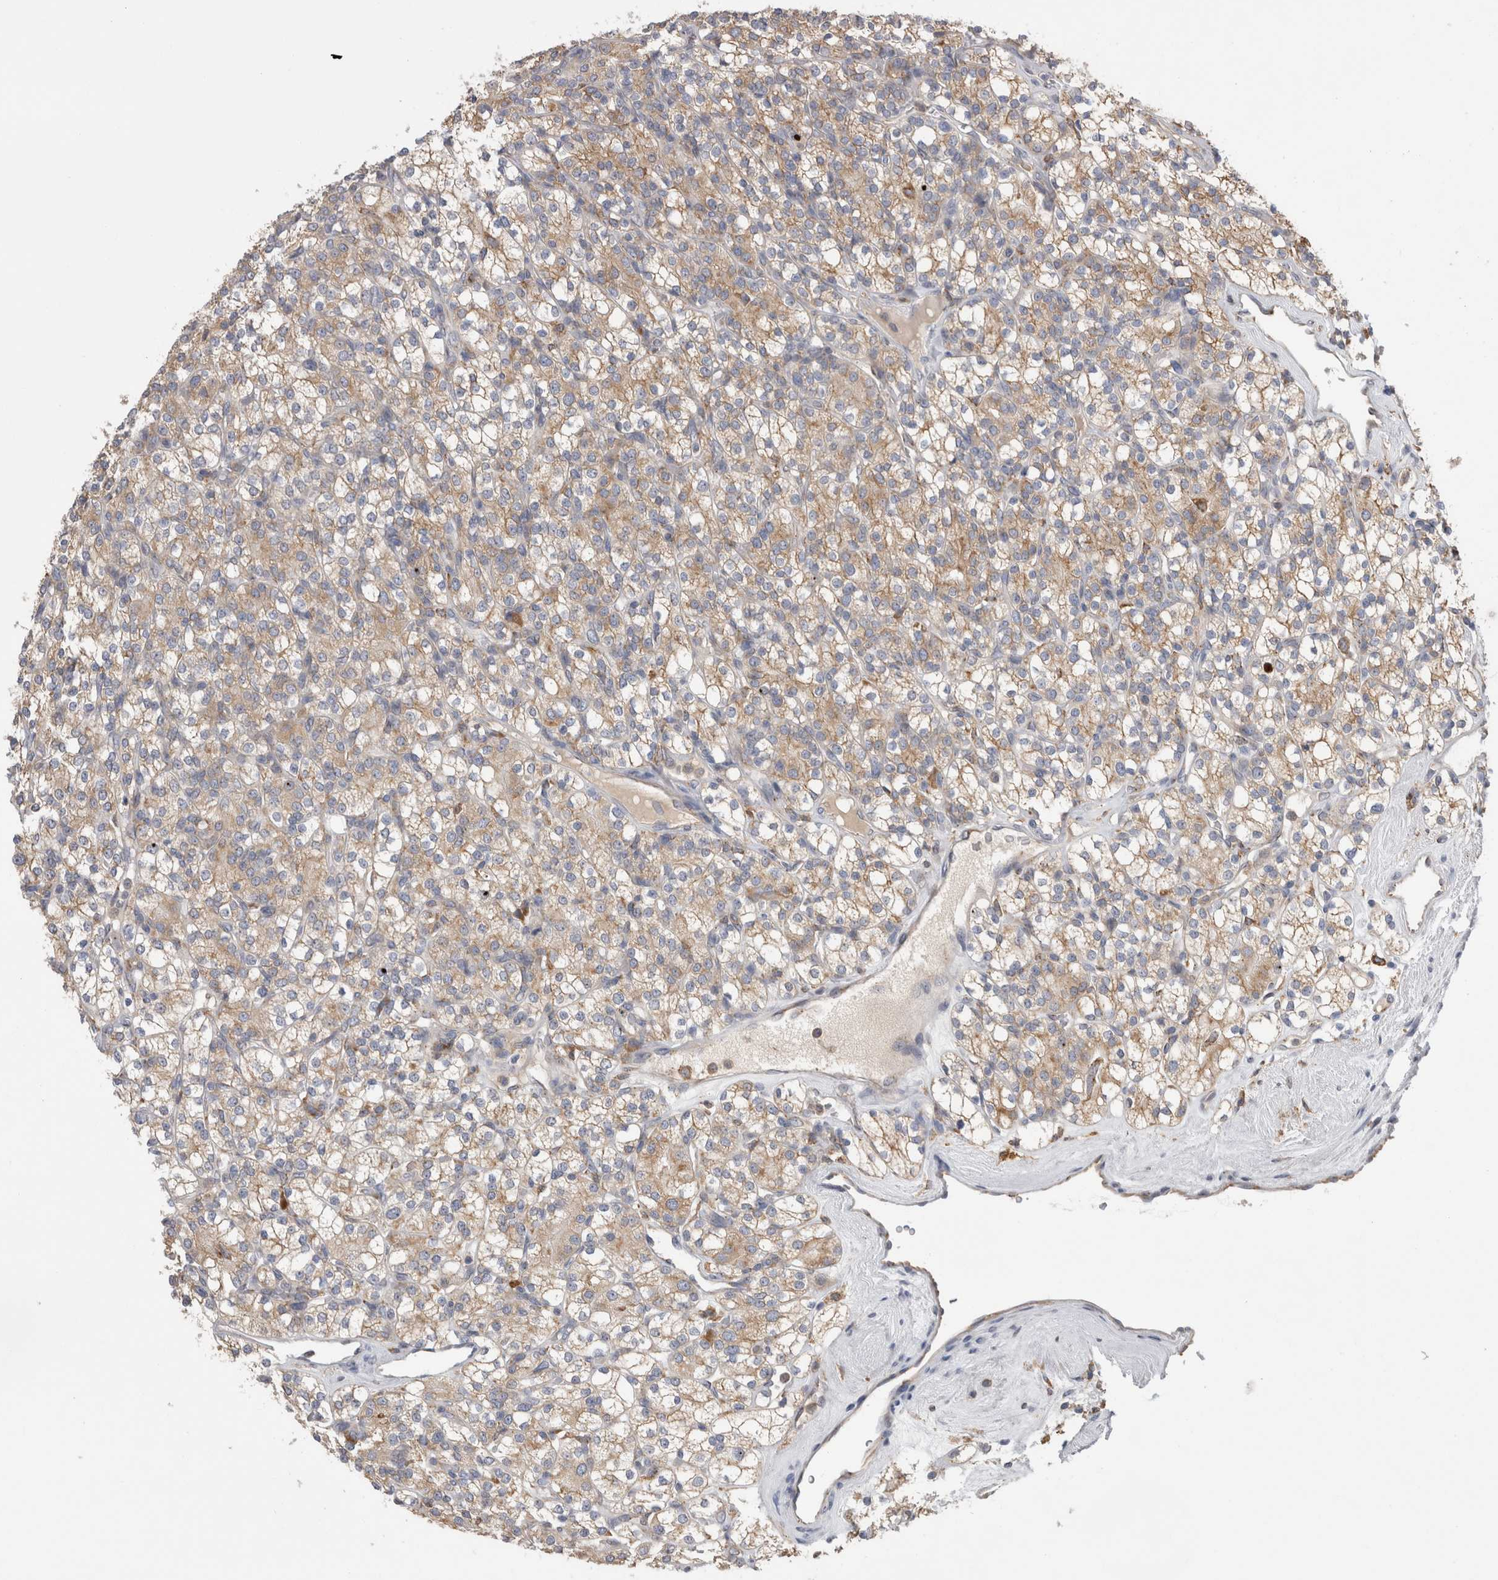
{"staining": {"intensity": "weak", "quantity": ">75%", "location": "cytoplasmic/membranous"}, "tissue": "renal cancer", "cell_type": "Tumor cells", "image_type": "cancer", "snomed": [{"axis": "morphology", "description": "Adenocarcinoma, NOS"}, {"axis": "topography", "description": "Kidney"}], "caption": "Tumor cells reveal low levels of weak cytoplasmic/membranous staining in about >75% of cells in human adenocarcinoma (renal).", "gene": "ZNF341", "patient": {"sex": "male", "age": 77}}